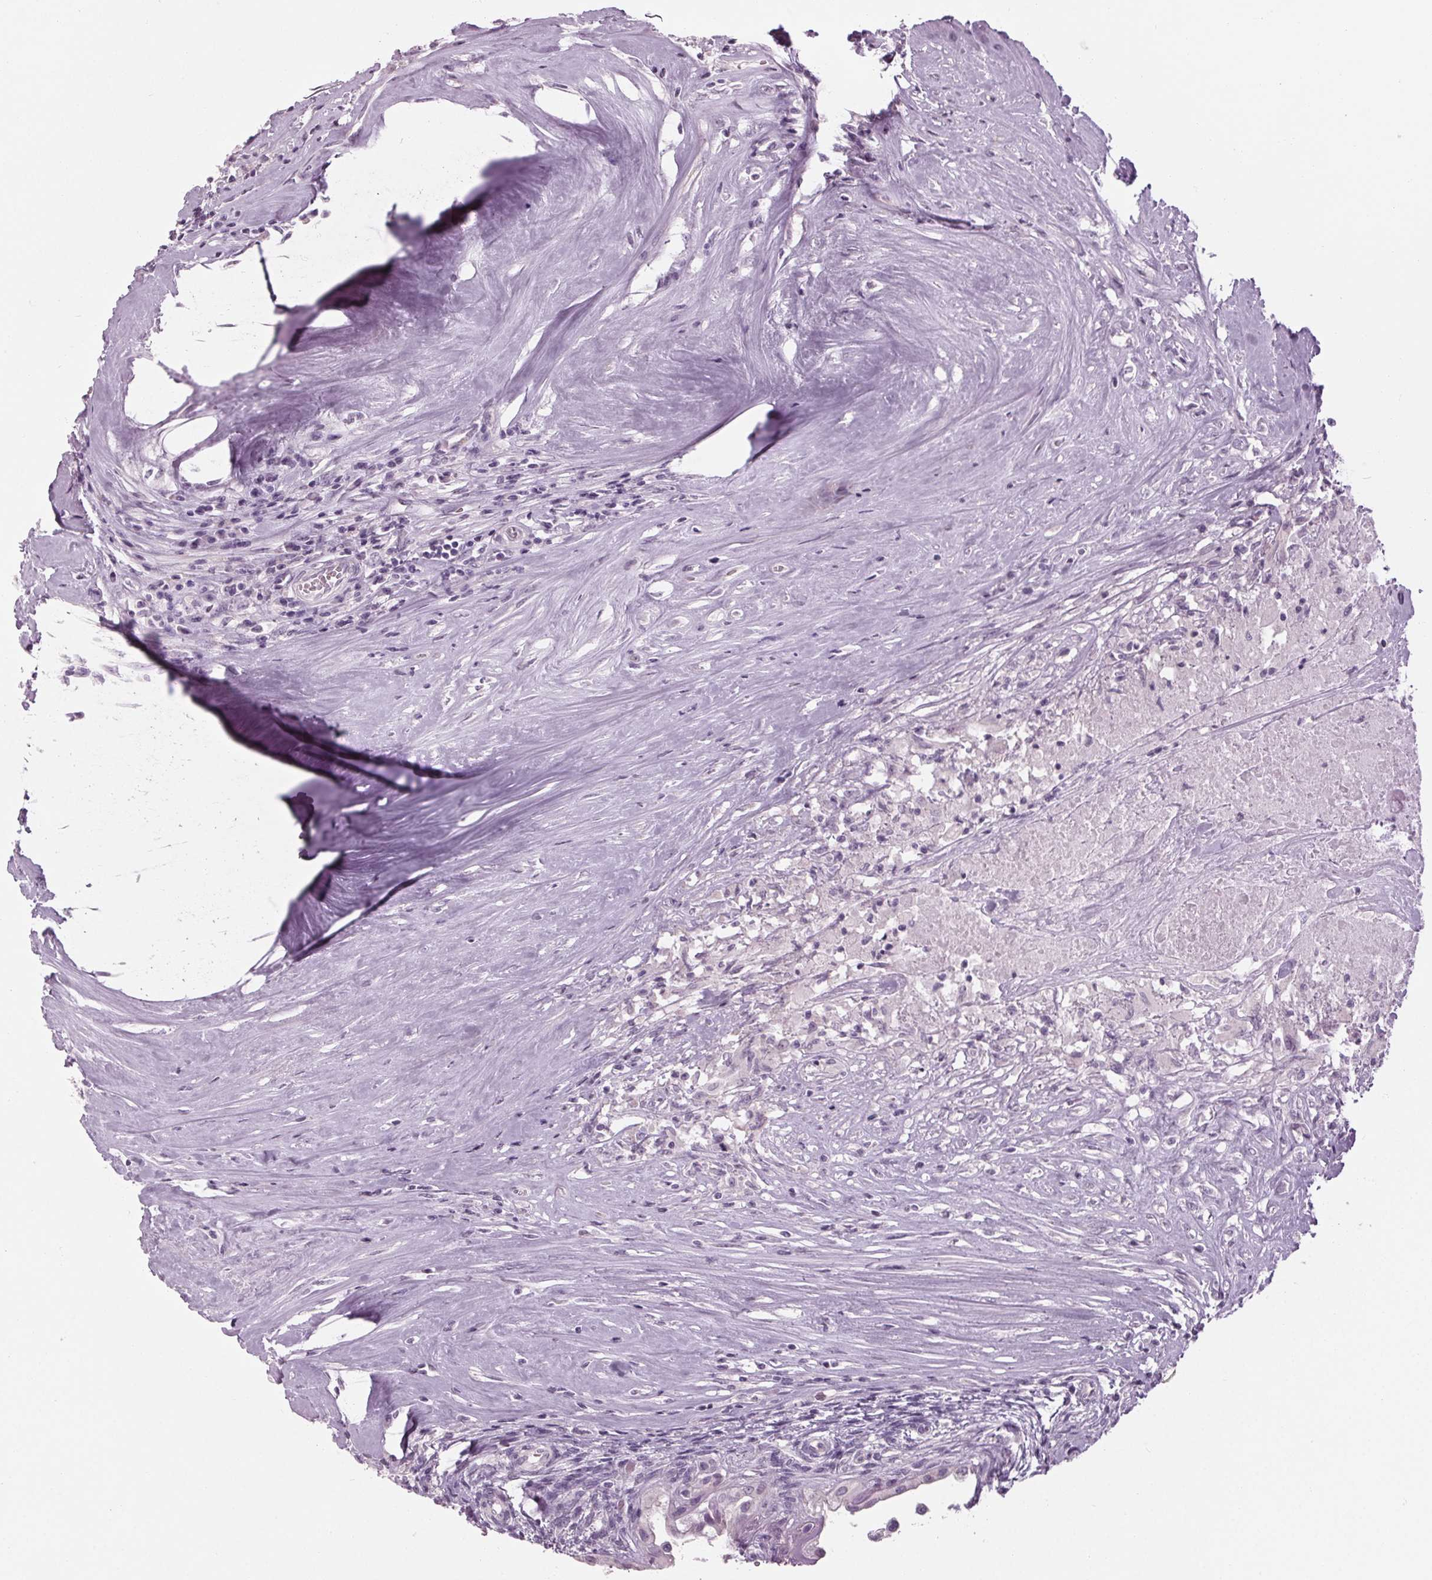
{"staining": {"intensity": "negative", "quantity": "none", "location": "none"}, "tissue": "testis cancer", "cell_type": "Tumor cells", "image_type": "cancer", "snomed": [{"axis": "morphology", "description": "Carcinoma, Embryonal, NOS"}, {"axis": "topography", "description": "Testis"}], "caption": "The IHC histopathology image has no significant positivity in tumor cells of embryonal carcinoma (testis) tissue. (Brightfield microscopy of DAB (3,3'-diaminobenzidine) IHC at high magnification).", "gene": "TNNC2", "patient": {"sex": "male", "age": 37}}